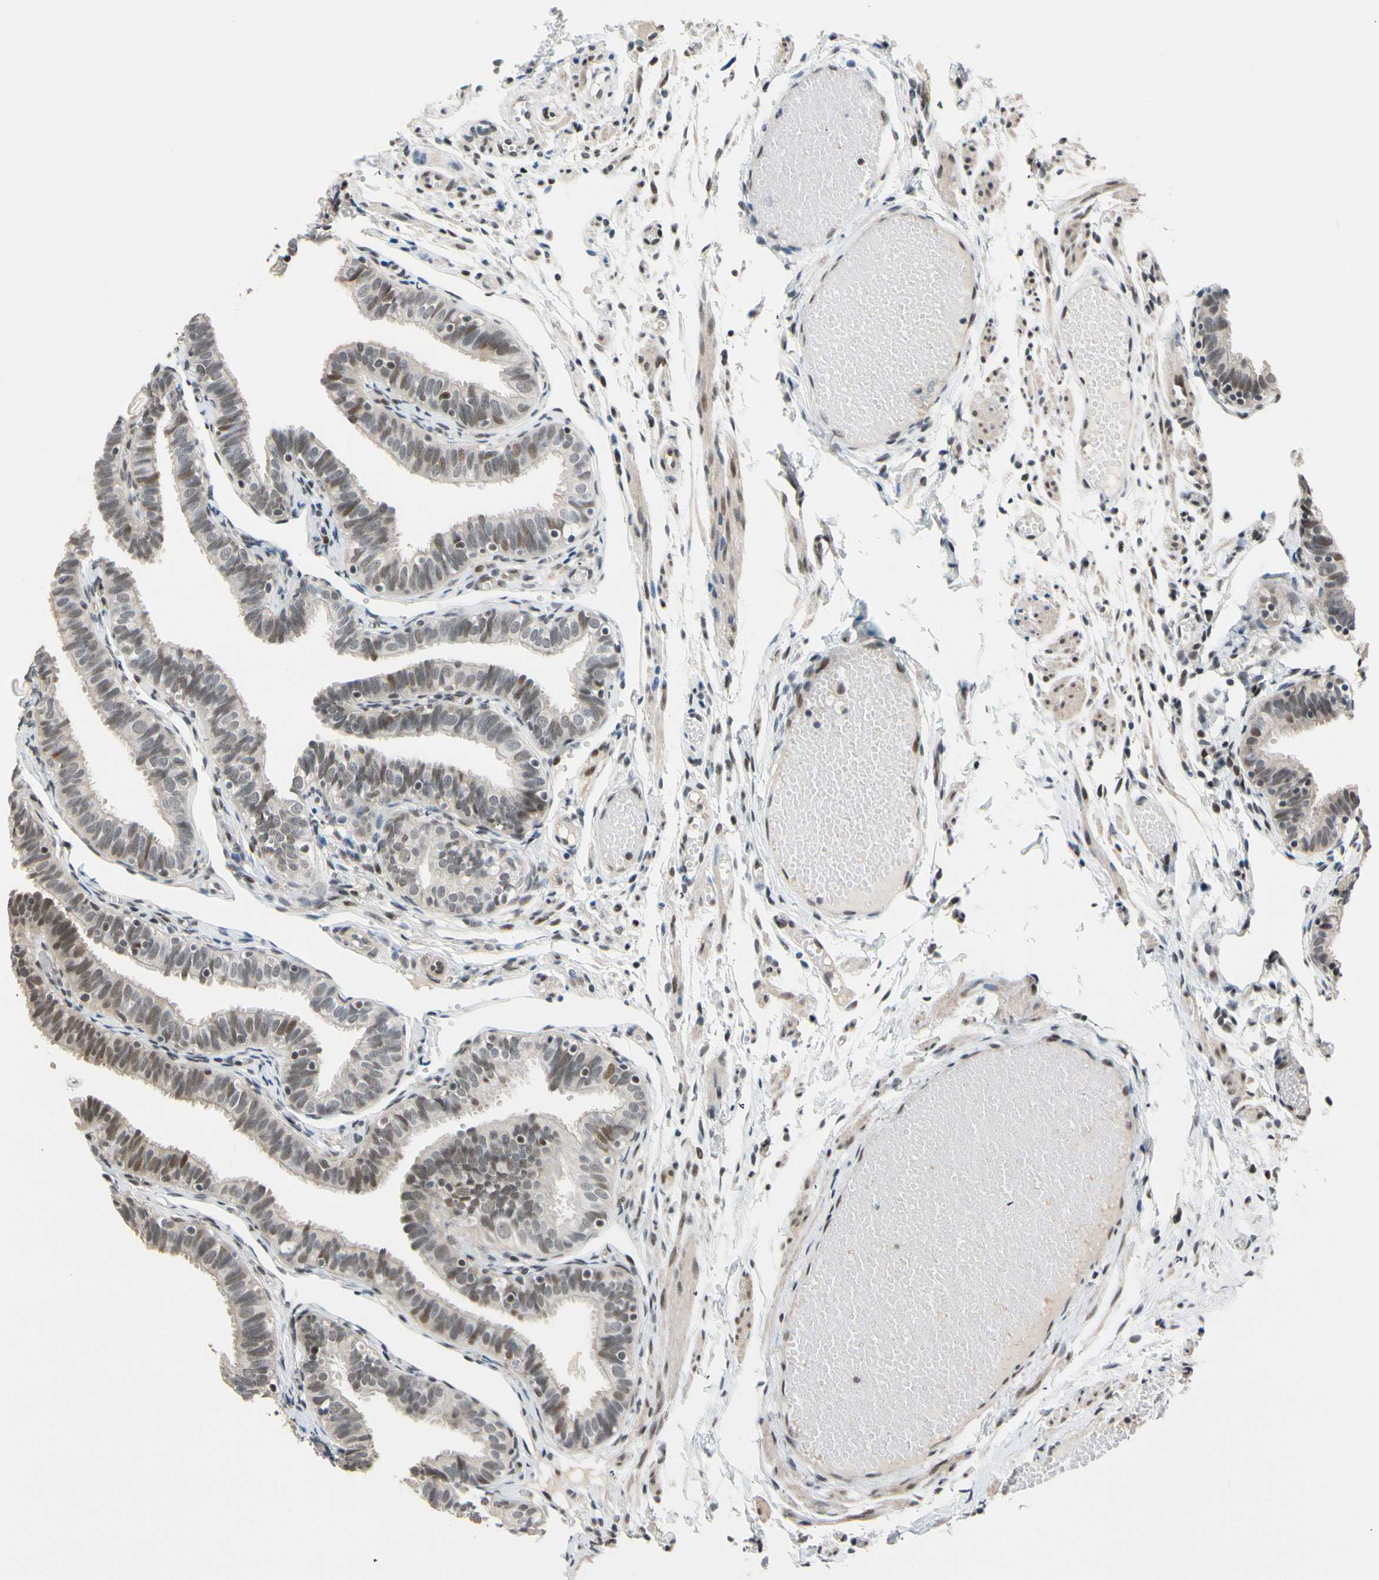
{"staining": {"intensity": "weak", "quantity": "25%-75%", "location": "nuclear"}, "tissue": "fallopian tube", "cell_type": "Glandular cells", "image_type": "normal", "snomed": [{"axis": "morphology", "description": "Normal tissue, NOS"}, {"axis": "topography", "description": "Fallopian tube"}], "caption": "This image demonstrates immunohistochemistry staining of normal fallopian tube, with low weak nuclear staining in approximately 25%-75% of glandular cells.", "gene": "TAF4", "patient": {"sex": "female", "age": 46}}